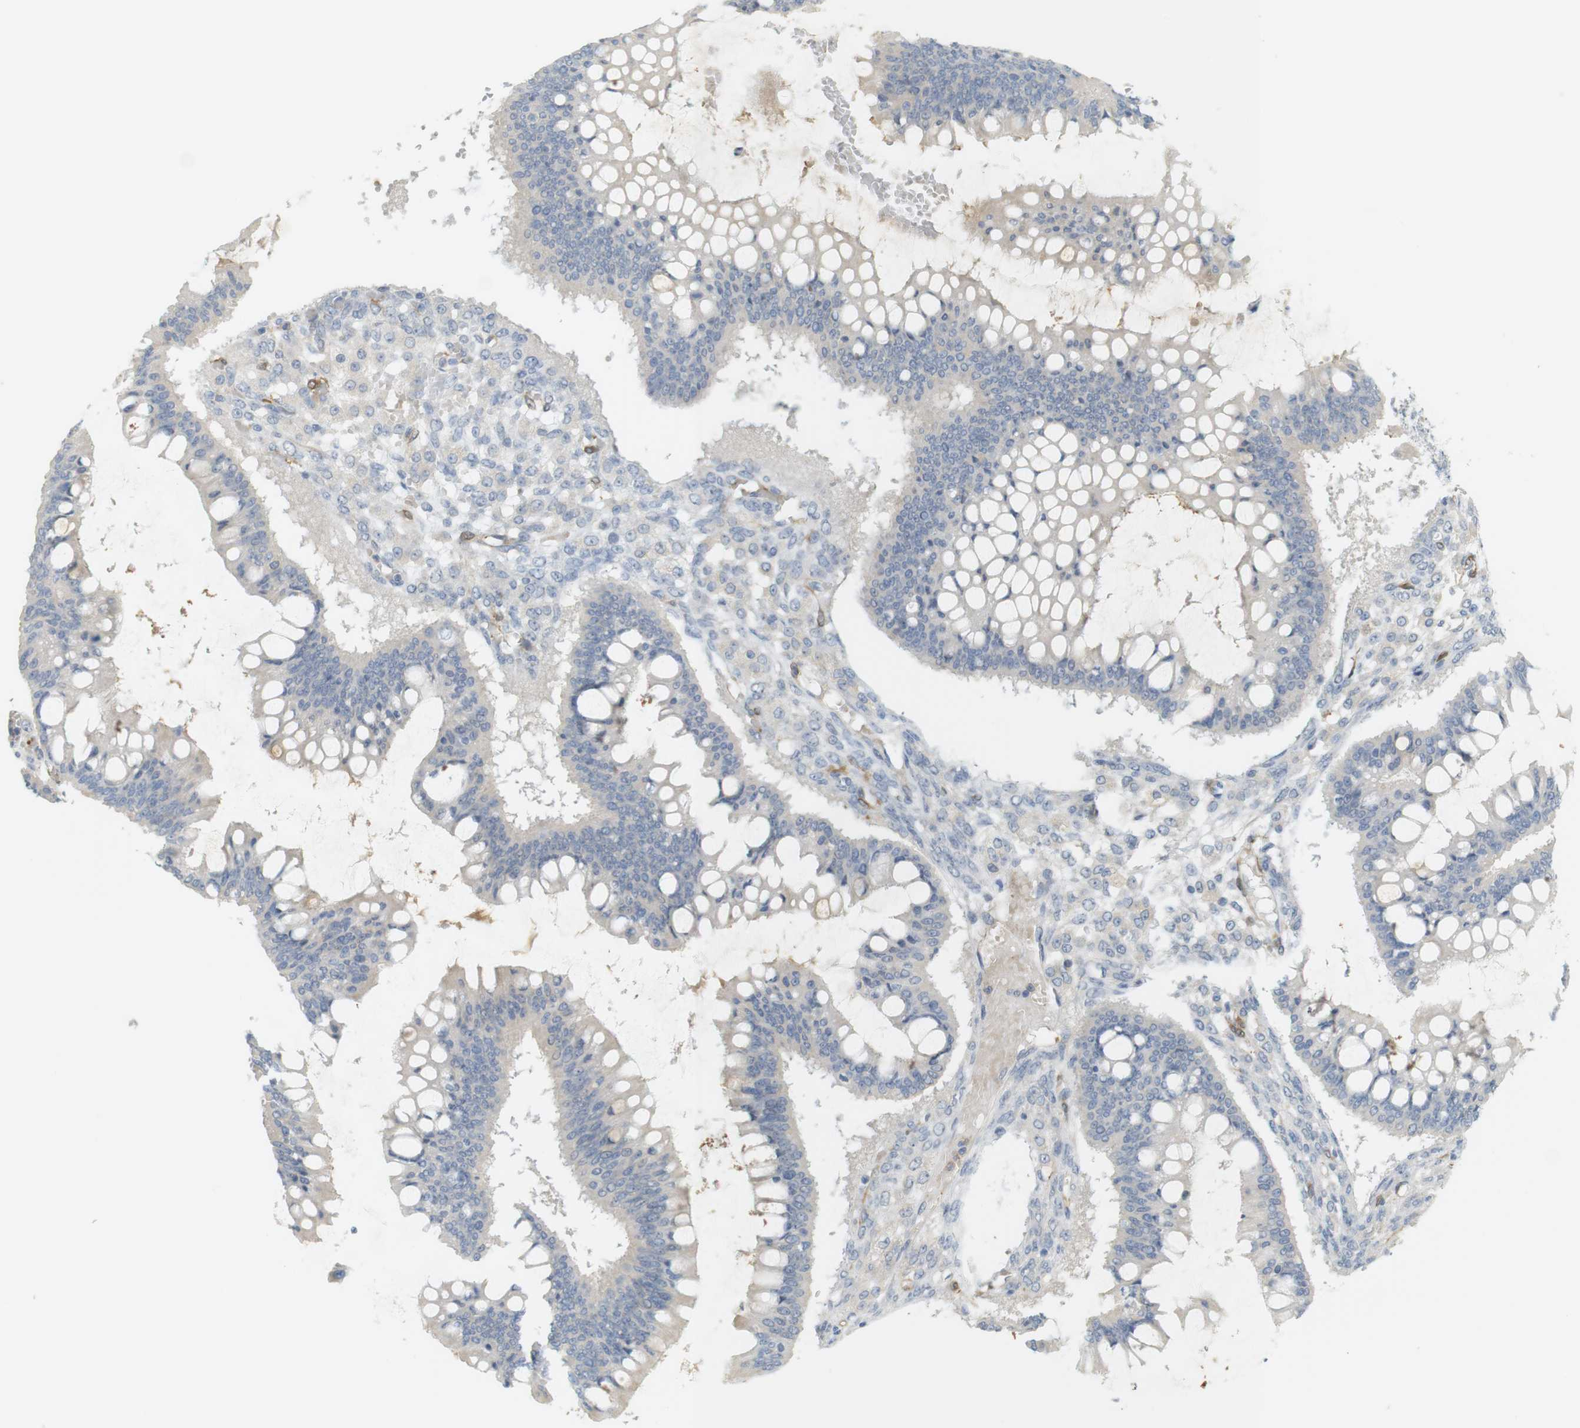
{"staining": {"intensity": "negative", "quantity": "none", "location": "none"}, "tissue": "ovarian cancer", "cell_type": "Tumor cells", "image_type": "cancer", "snomed": [{"axis": "morphology", "description": "Cystadenocarcinoma, mucinous, NOS"}, {"axis": "topography", "description": "Ovary"}], "caption": "Immunohistochemical staining of human ovarian cancer (mucinous cystadenocarcinoma) displays no significant positivity in tumor cells.", "gene": "PDE3A", "patient": {"sex": "female", "age": 73}}